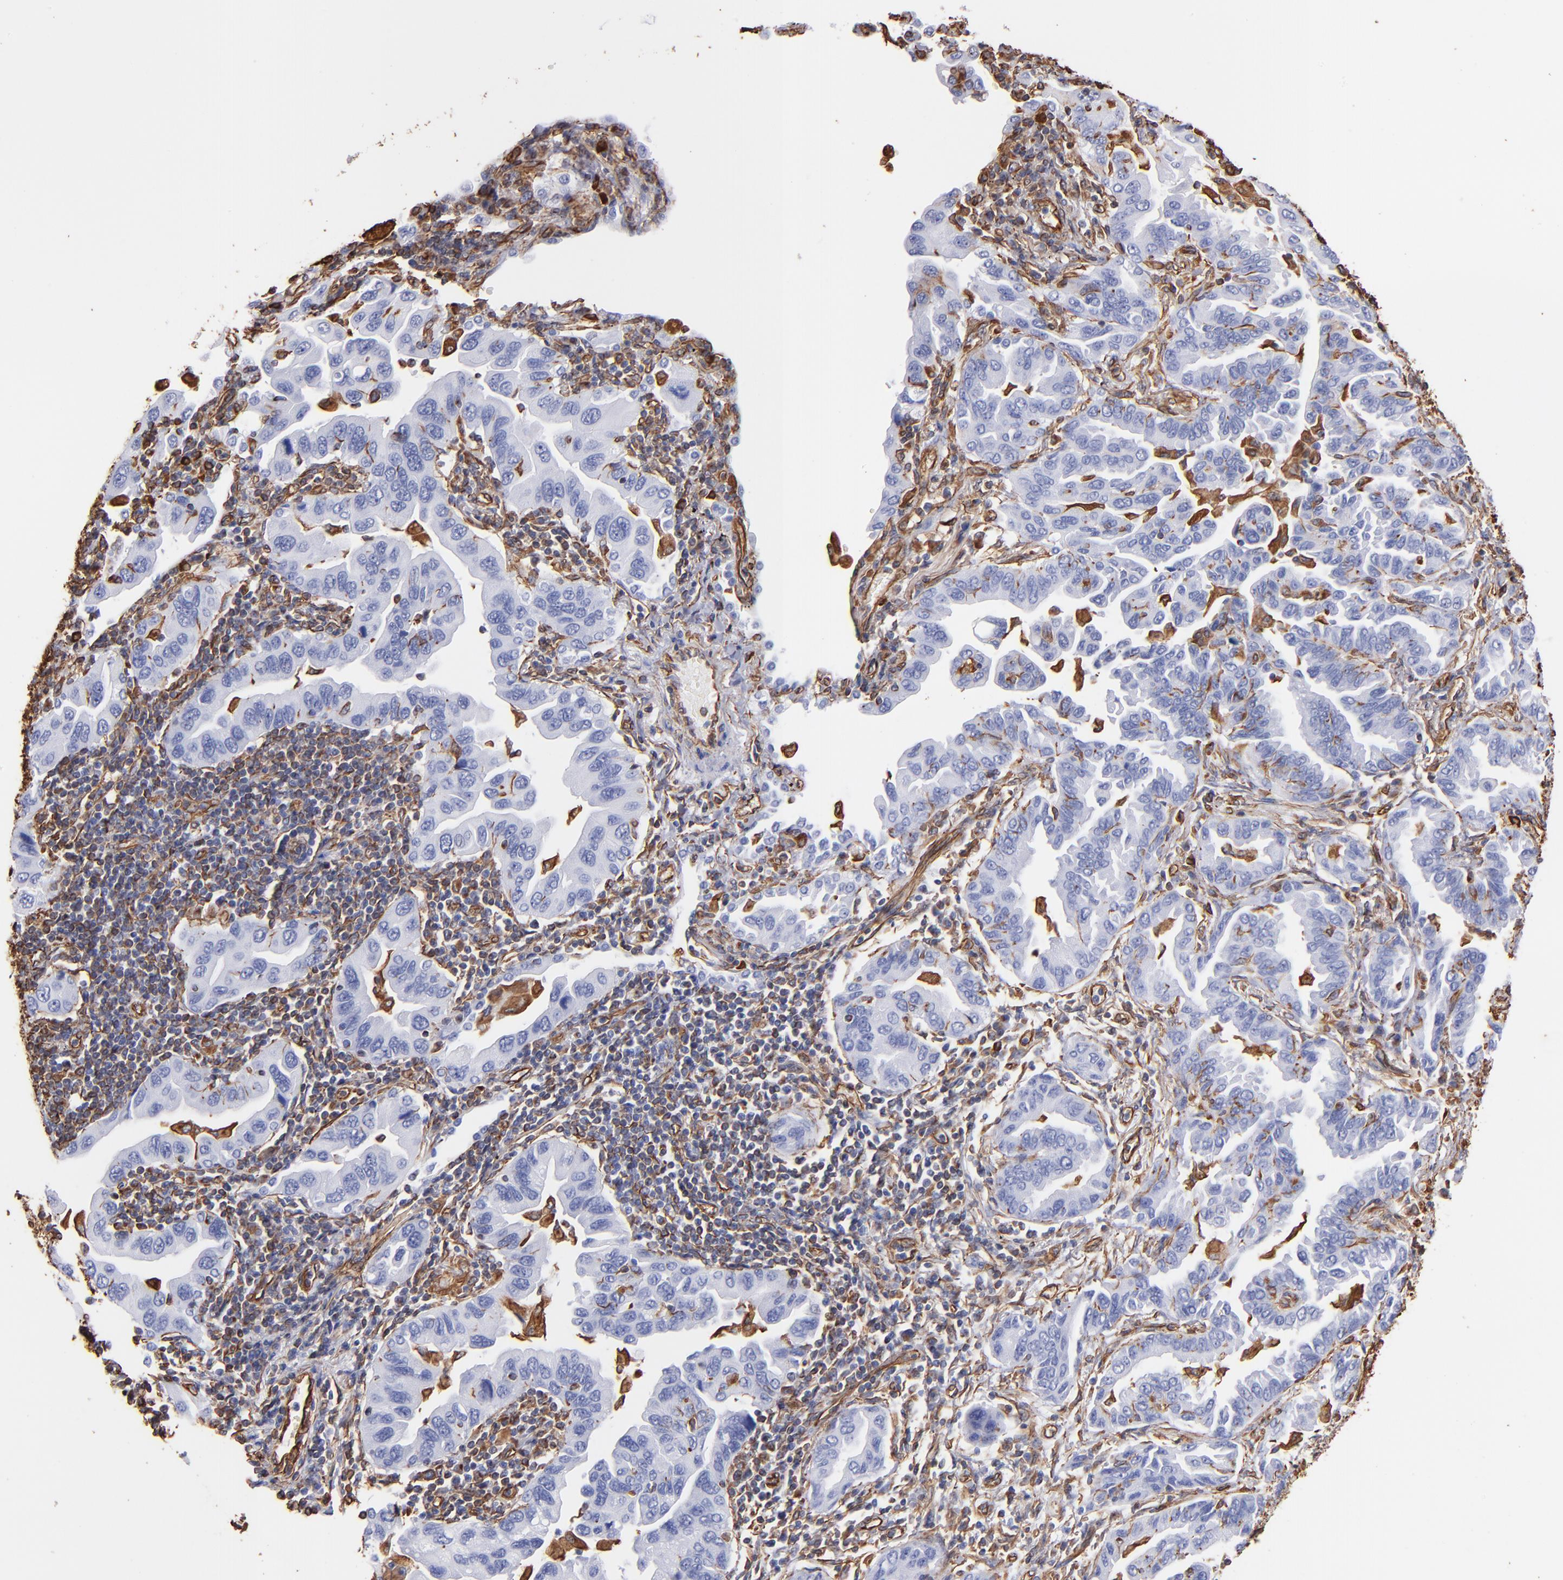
{"staining": {"intensity": "negative", "quantity": "none", "location": "none"}, "tissue": "lung cancer", "cell_type": "Tumor cells", "image_type": "cancer", "snomed": [{"axis": "morphology", "description": "Adenocarcinoma, NOS"}, {"axis": "topography", "description": "Lung"}], "caption": "Adenocarcinoma (lung) was stained to show a protein in brown. There is no significant staining in tumor cells. (DAB (3,3'-diaminobenzidine) immunohistochemistry (IHC) with hematoxylin counter stain).", "gene": "VIM", "patient": {"sex": "female", "age": 65}}